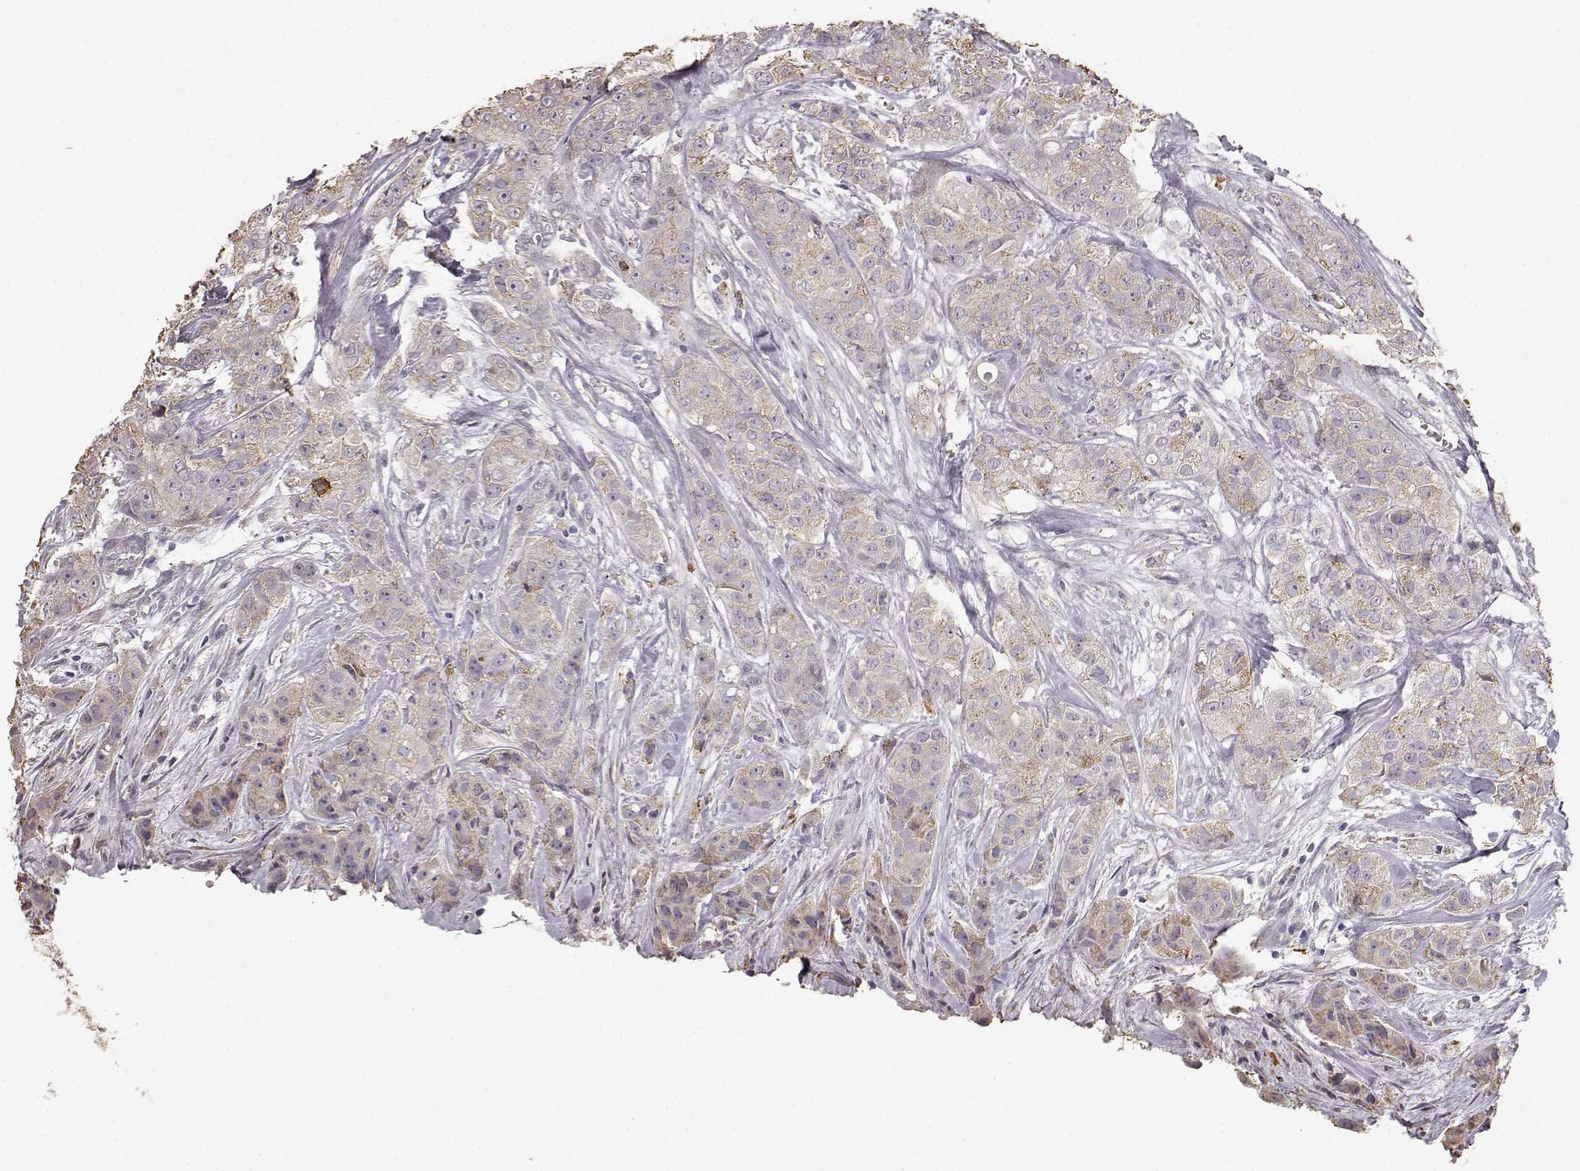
{"staining": {"intensity": "weak", "quantity": "25%-75%", "location": "cytoplasmic/membranous"}, "tissue": "breast cancer", "cell_type": "Tumor cells", "image_type": "cancer", "snomed": [{"axis": "morphology", "description": "Duct carcinoma"}, {"axis": "topography", "description": "Breast"}], "caption": "This photomicrograph displays immunohistochemistry staining of breast cancer (invasive ductal carcinoma), with low weak cytoplasmic/membranous positivity in about 25%-75% of tumor cells.", "gene": "GABRG3", "patient": {"sex": "female", "age": 43}}